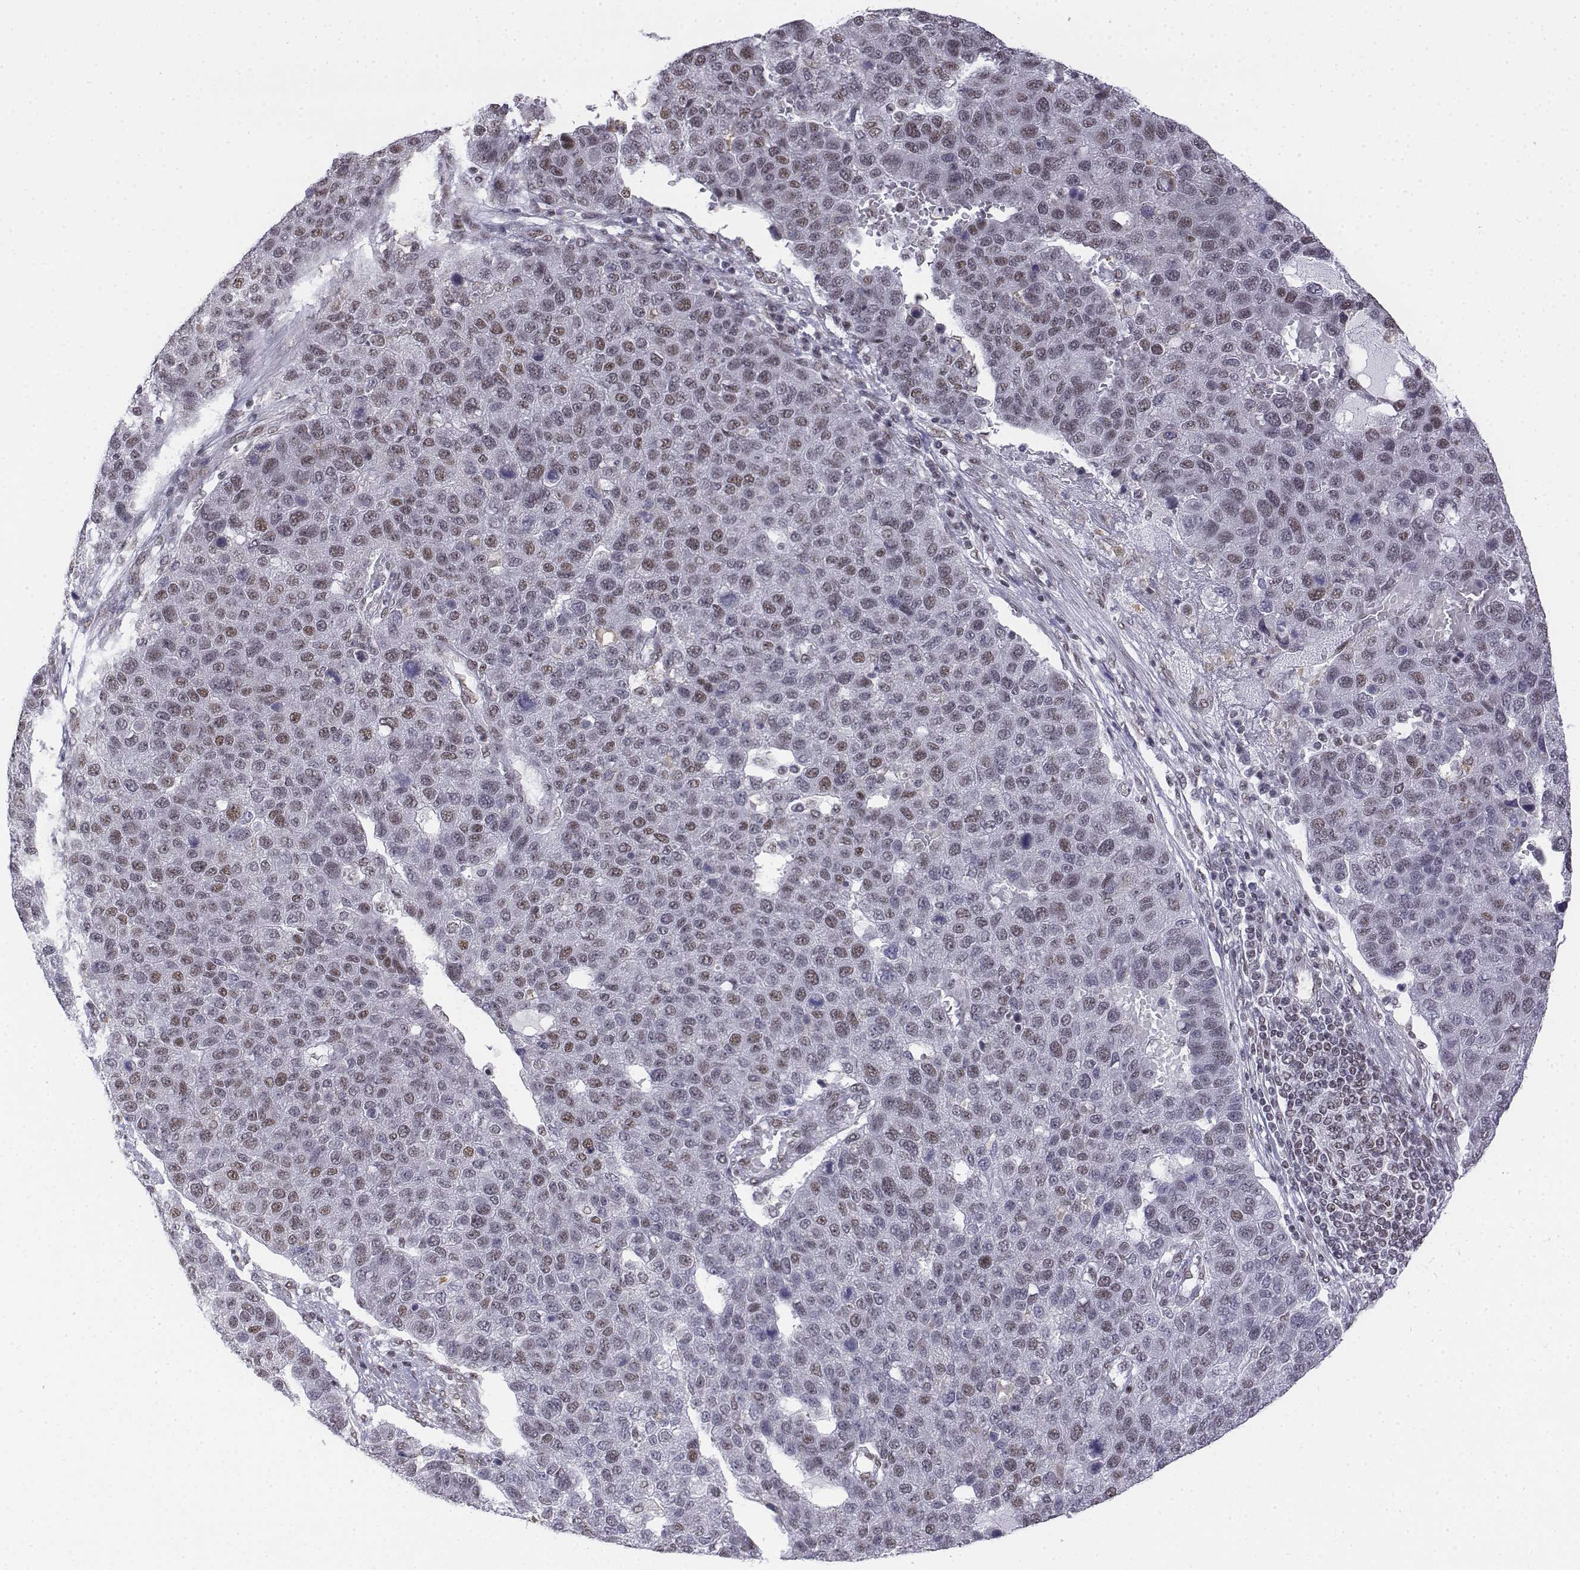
{"staining": {"intensity": "weak", "quantity": "25%-75%", "location": "nuclear"}, "tissue": "pancreatic cancer", "cell_type": "Tumor cells", "image_type": "cancer", "snomed": [{"axis": "morphology", "description": "Adenocarcinoma, NOS"}, {"axis": "topography", "description": "Pancreas"}], "caption": "A high-resolution photomicrograph shows immunohistochemistry staining of pancreatic cancer, which shows weak nuclear expression in approximately 25%-75% of tumor cells.", "gene": "SETD1A", "patient": {"sex": "female", "age": 61}}